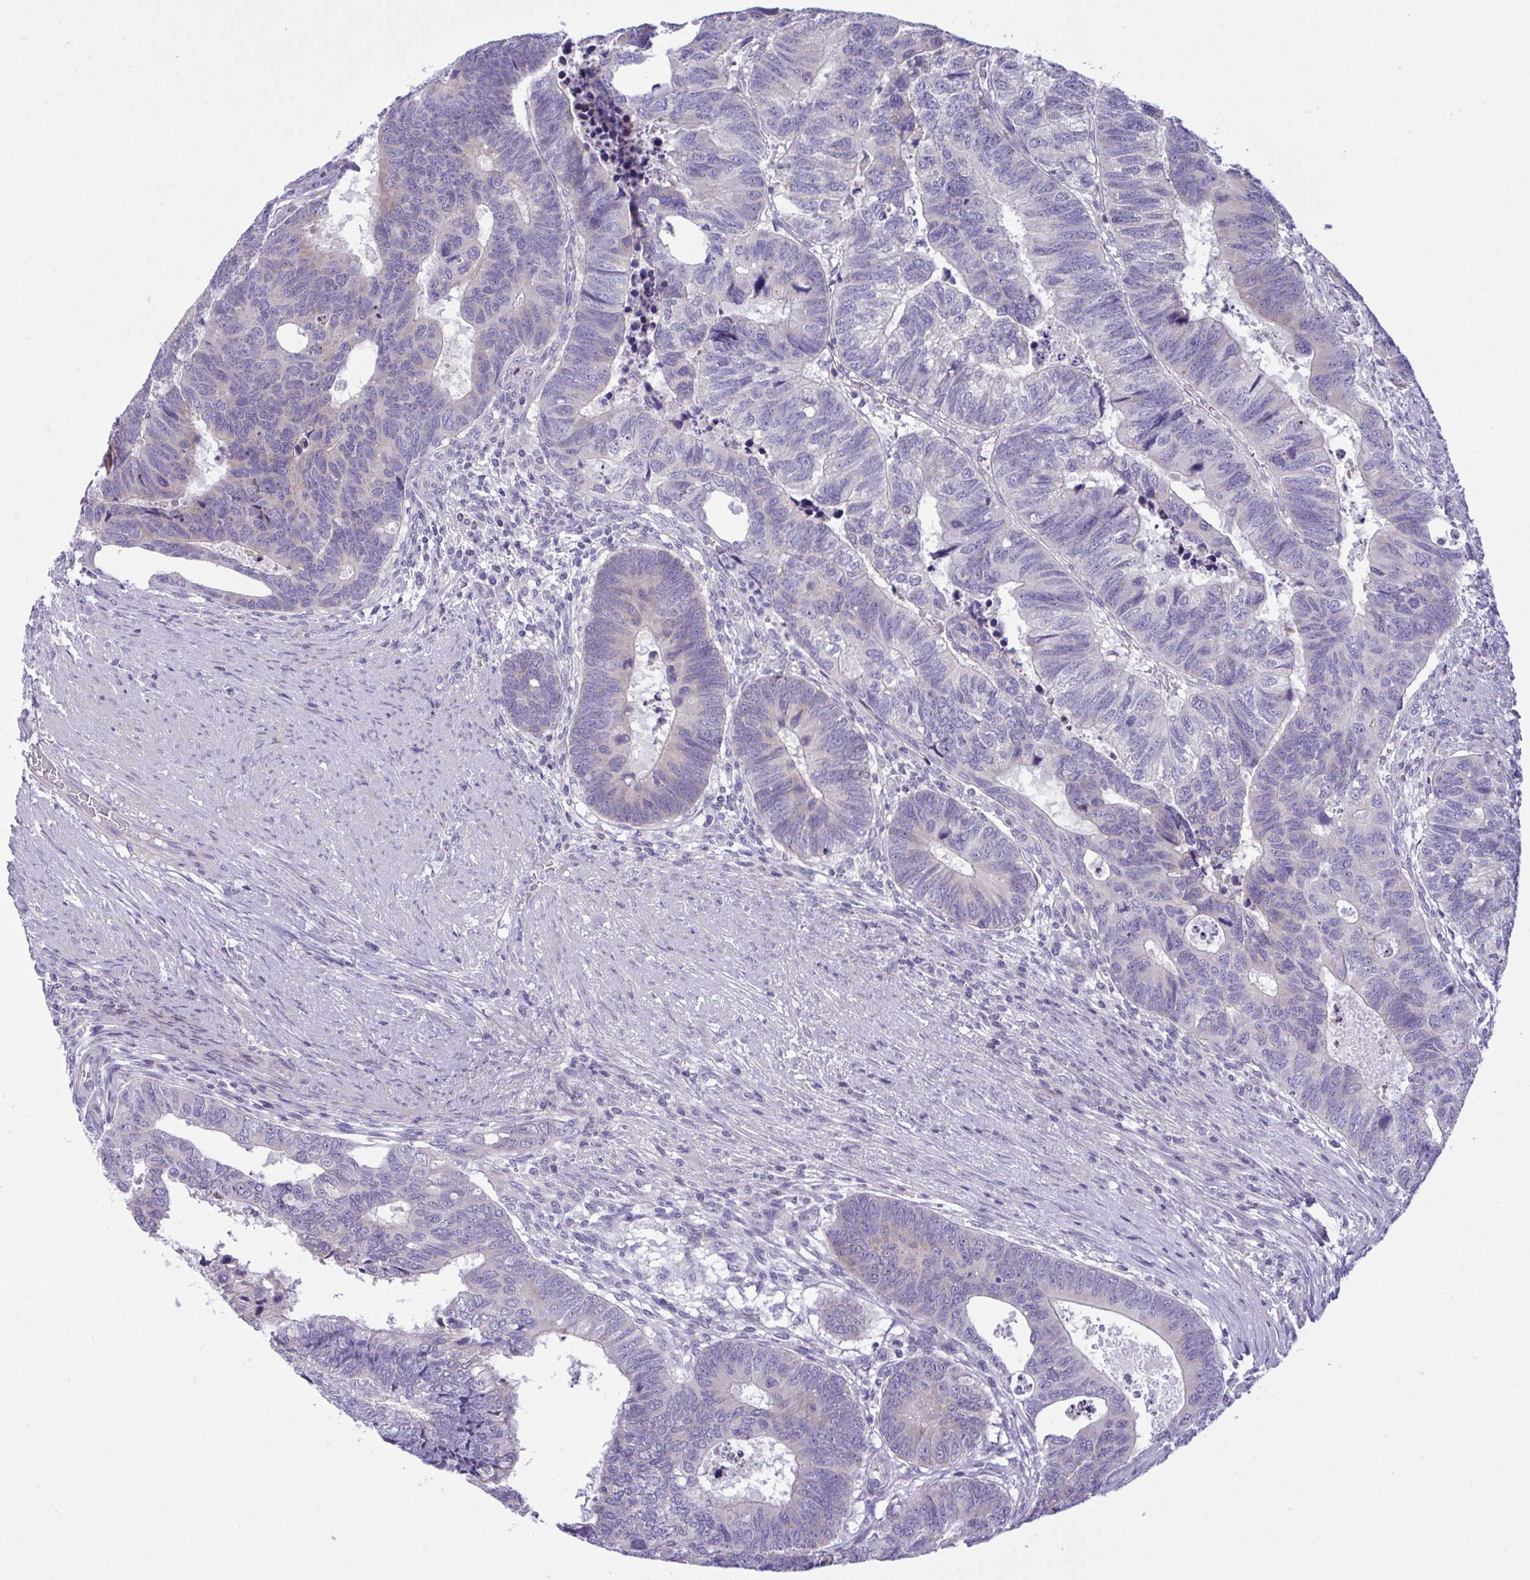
{"staining": {"intensity": "negative", "quantity": "none", "location": "none"}, "tissue": "colorectal cancer", "cell_type": "Tumor cells", "image_type": "cancer", "snomed": [{"axis": "morphology", "description": "Adenocarcinoma, NOS"}, {"axis": "topography", "description": "Colon"}], "caption": "Human colorectal adenocarcinoma stained for a protein using IHC shows no staining in tumor cells.", "gene": "WDR97", "patient": {"sex": "male", "age": 62}}